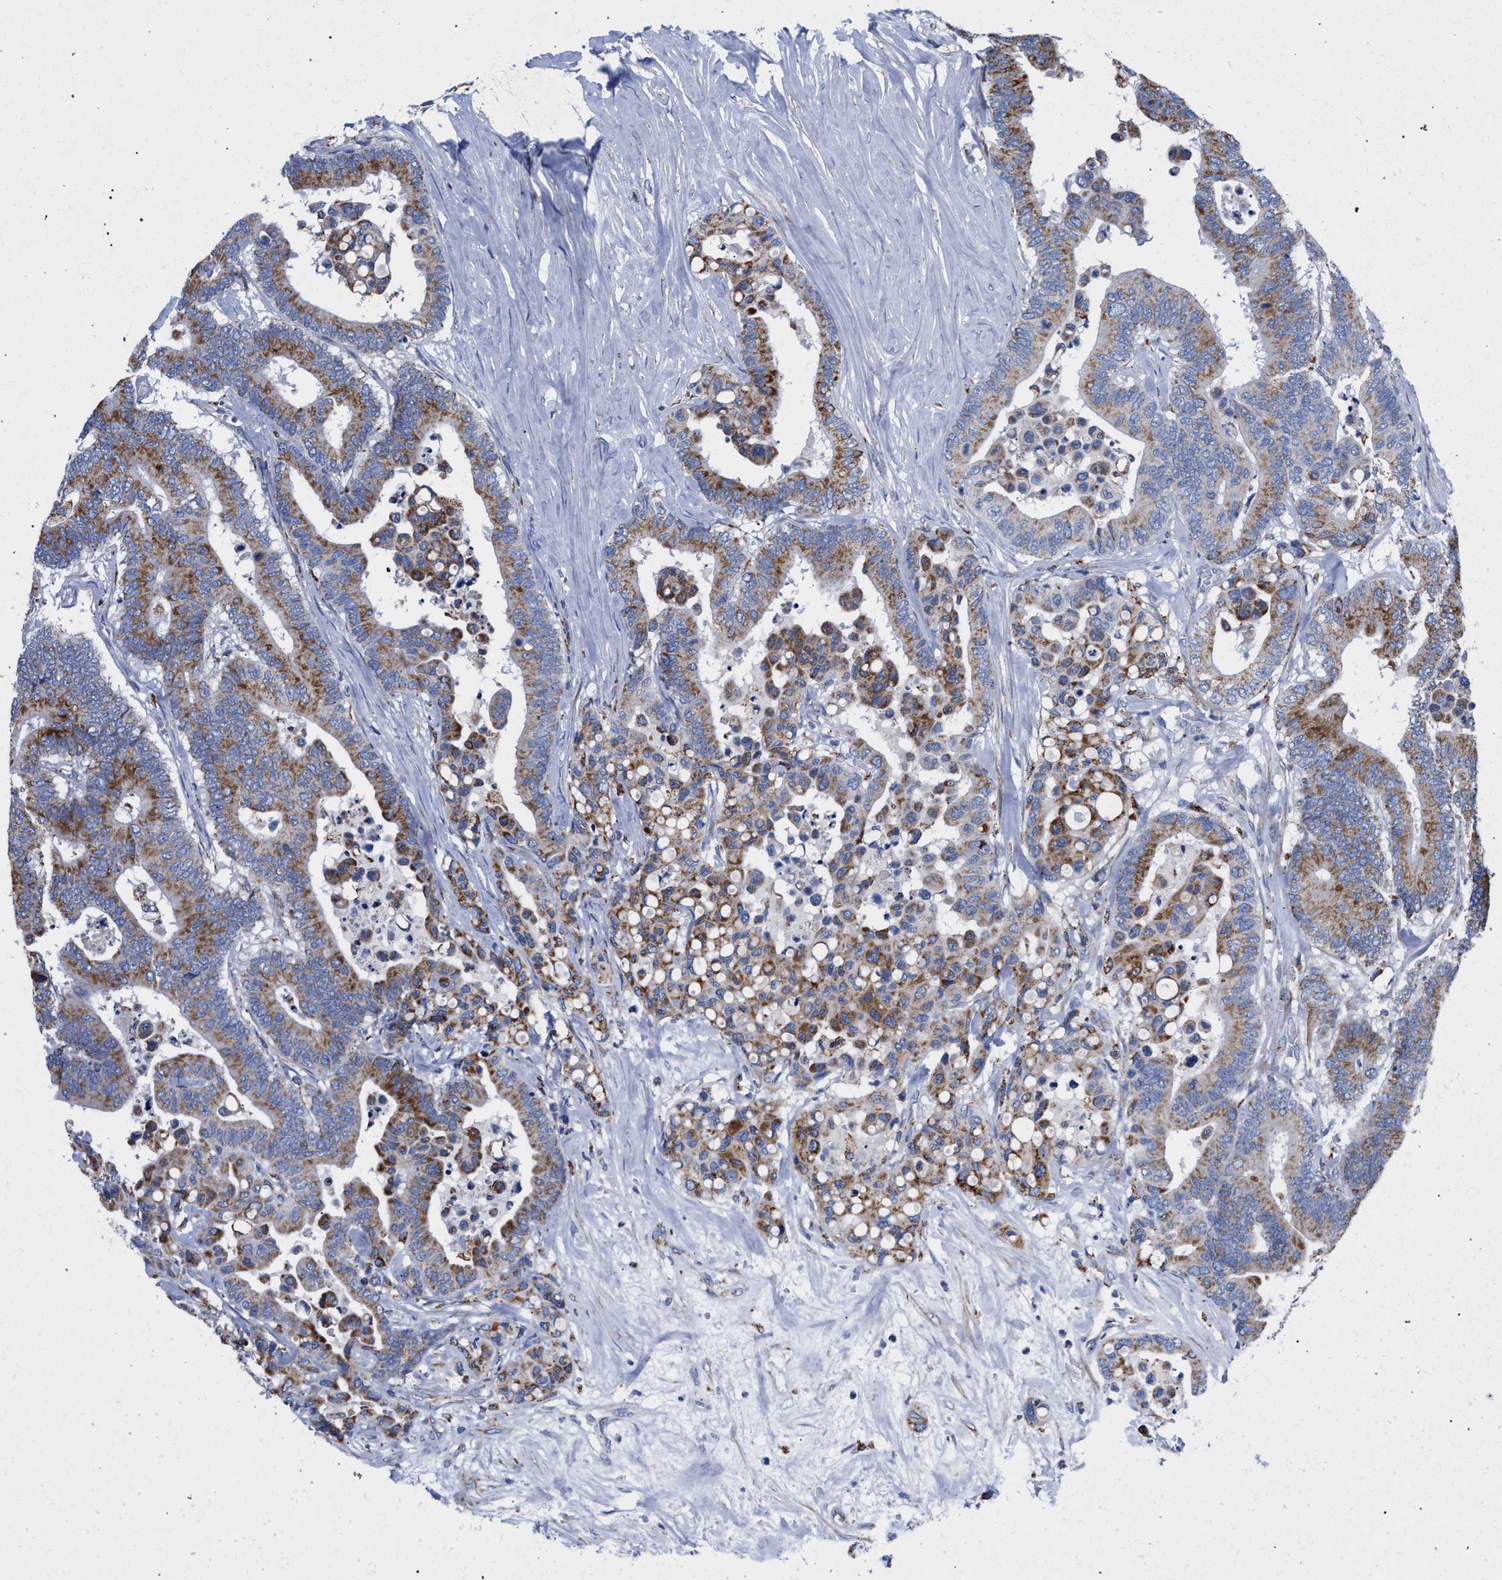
{"staining": {"intensity": "moderate", "quantity": ">75%", "location": "cytoplasmic/membranous"}, "tissue": "colorectal cancer", "cell_type": "Tumor cells", "image_type": "cancer", "snomed": [{"axis": "morphology", "description": "Normal tissue, NOS"}, {"axis": "morphology", "description": "Adenocarcinoma, NOS"}, {"axis": "topography", "description": "Colon"}], "caption": "Immunohistochemistry (IHC) of colorectal cancer (adenocarcinoma) displays medium levels of moderate cytoplasmic/membranous staining in about >75% of tumor cells. The protein of interest is shown in brown color, while the nuclei are stained blue.", "gene": "ACADS", "patient": {"sex": "male", "age": 82}}